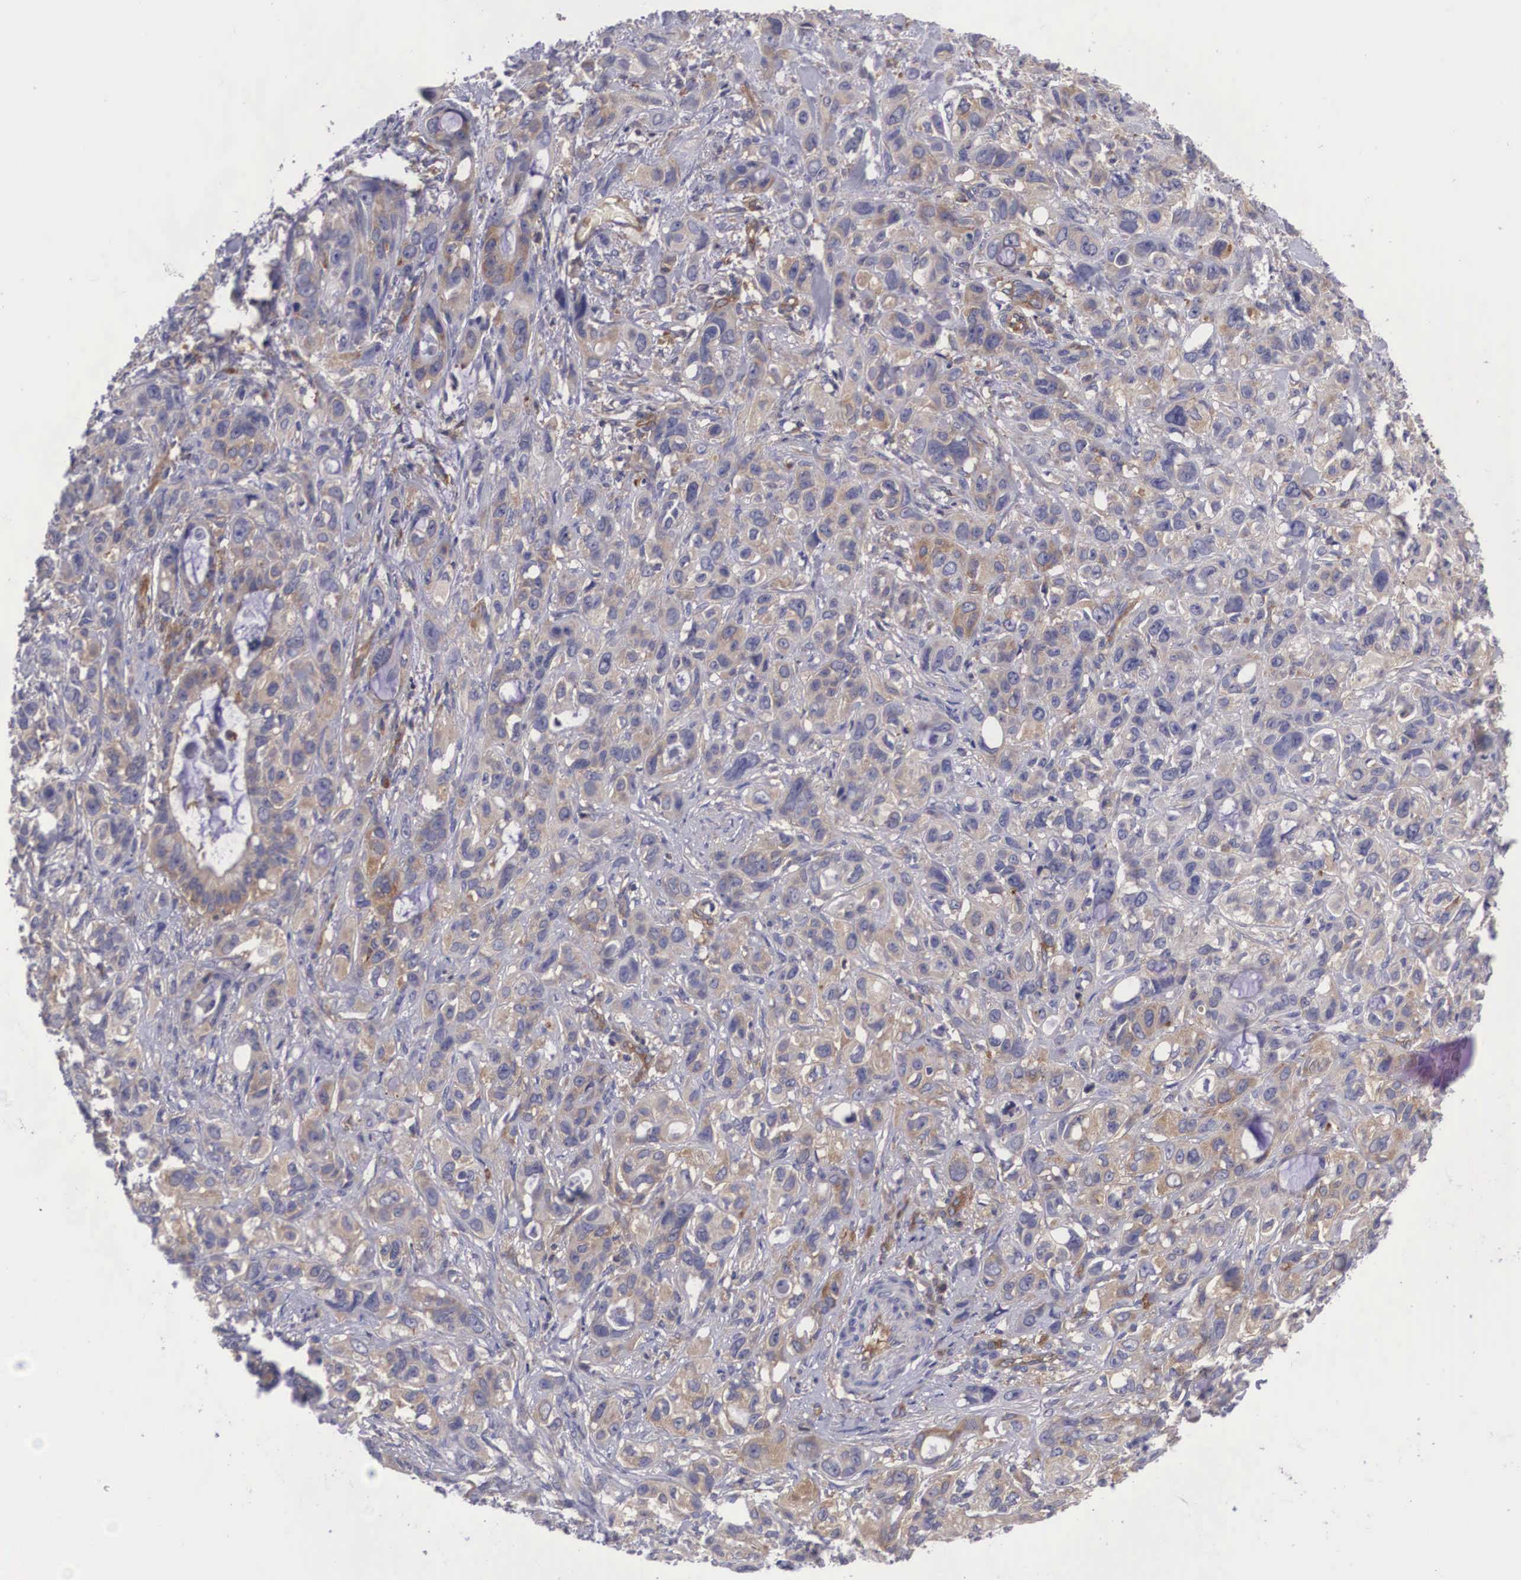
{"staining": {"intensity": "weak", "quantity": ">75%", "location": "cytoplasmic/membranous"}, "tissue": "stomach cancer", "cell_type": "Tumor cells", "image_type": "cancer", "snomed": [{"axis": "morphology", "description": "Adenocarcinoma, NOS"}, {"axis": "topography", "description": "Stomach, upper"}], "caption": "There is low levels of weak cytoplasmic/membranous positivity in tumor cells of stomach adenocarcinoma, as demonstrated by immunohistochemical staining (brown color).", "gene": "GRIPAP1", "patient": {"sex": "male", "age": 47}}